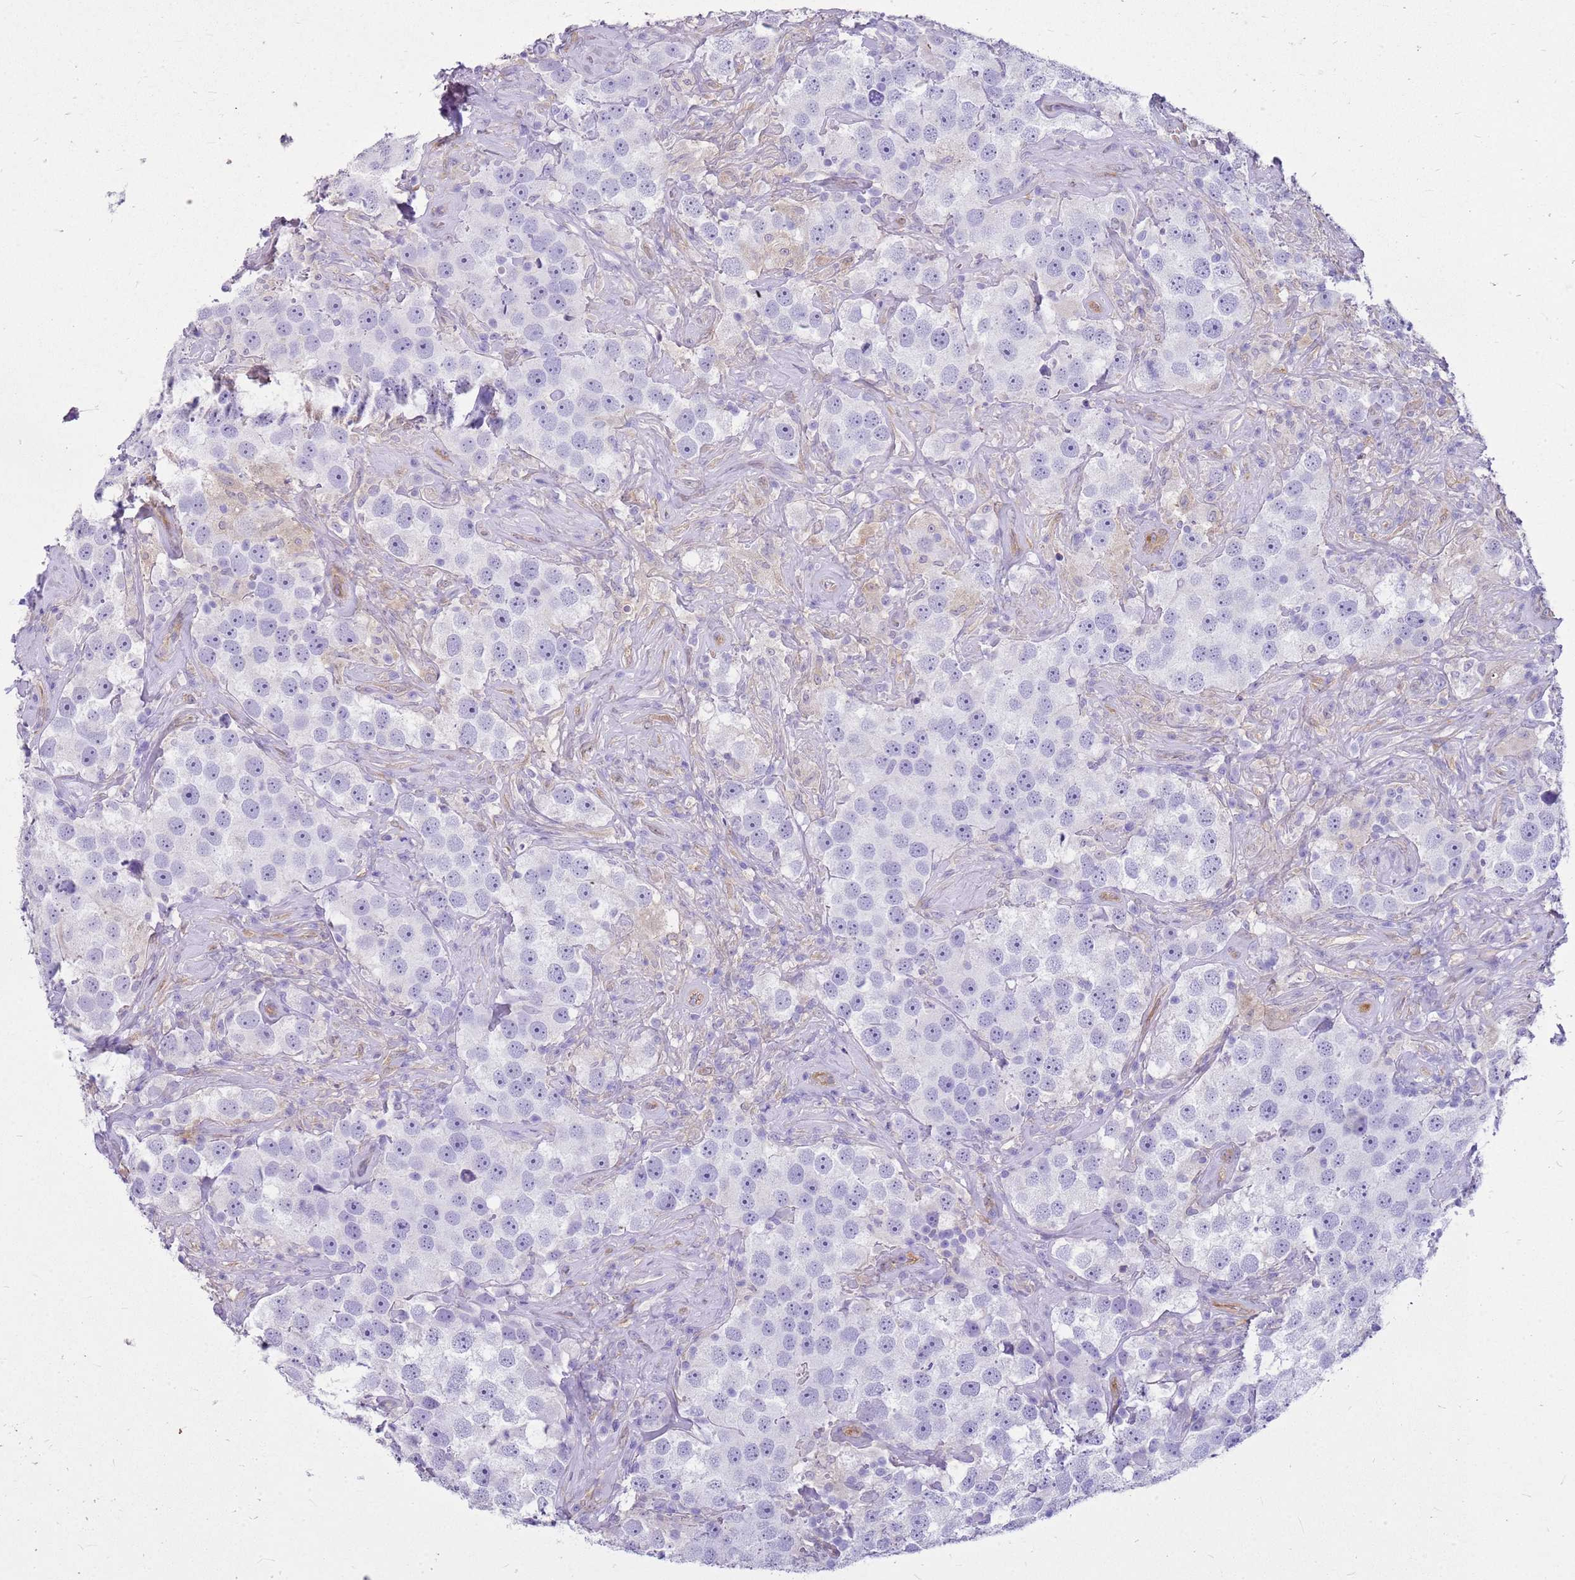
{"staining": {"intensity": "negative", "quantity": "none", "location": "none"}, "tissue": "testis cancer", "cell_type": "Tumor cells", "image_type": "cancer", "snomed": [{"axis": "morphology", "description": "Seminoma, NOS"}, {"axis": "topography", "description": "Testis"}], "caption": "Seminoma (testis) was stained to show a protein in brown. There is no significant staining in tumor cells.", "gene": "HSPB1", "patient": {"sex": "male", "age": 49}}